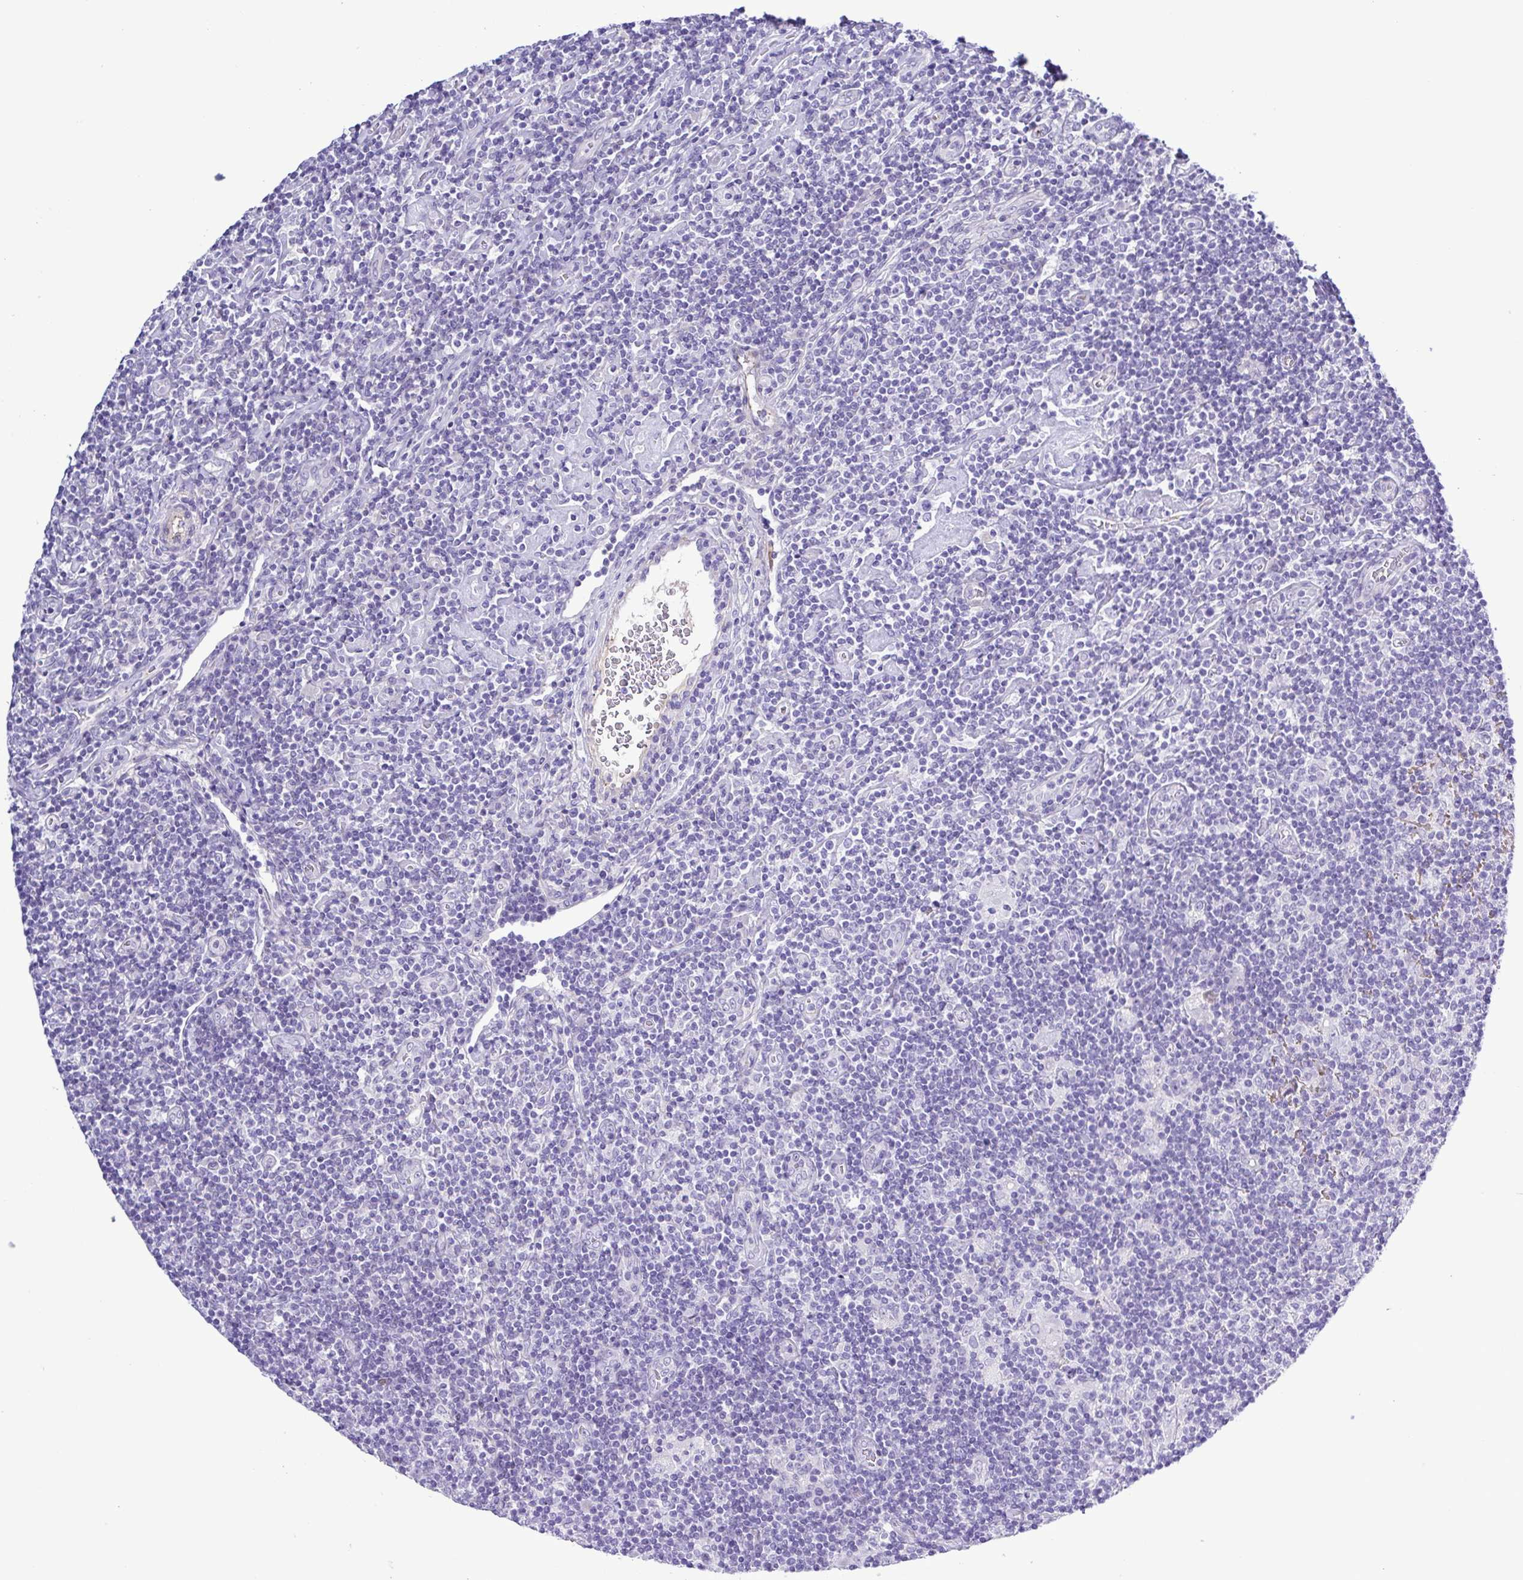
{"staining": {"intensity": "negative", "quantity": "none", "location": "none"}, "tissue": "lymphoma", "cell_type": "Tumor cells", "image_type": "cancer", "snomed": [{"axis": "morphology", "description": "Hodgkin's disease, NOS"}, {"axis": "topography", "description": "Lymph node"}], "caption": "DAB (3,3'-diaminobenzidine) immunohistochemical staining of human Hodgkin's disease displays no significant expression in tumor cells.", "gene": "GABBR2", "patient": {"sex": "male", "age": 40}}